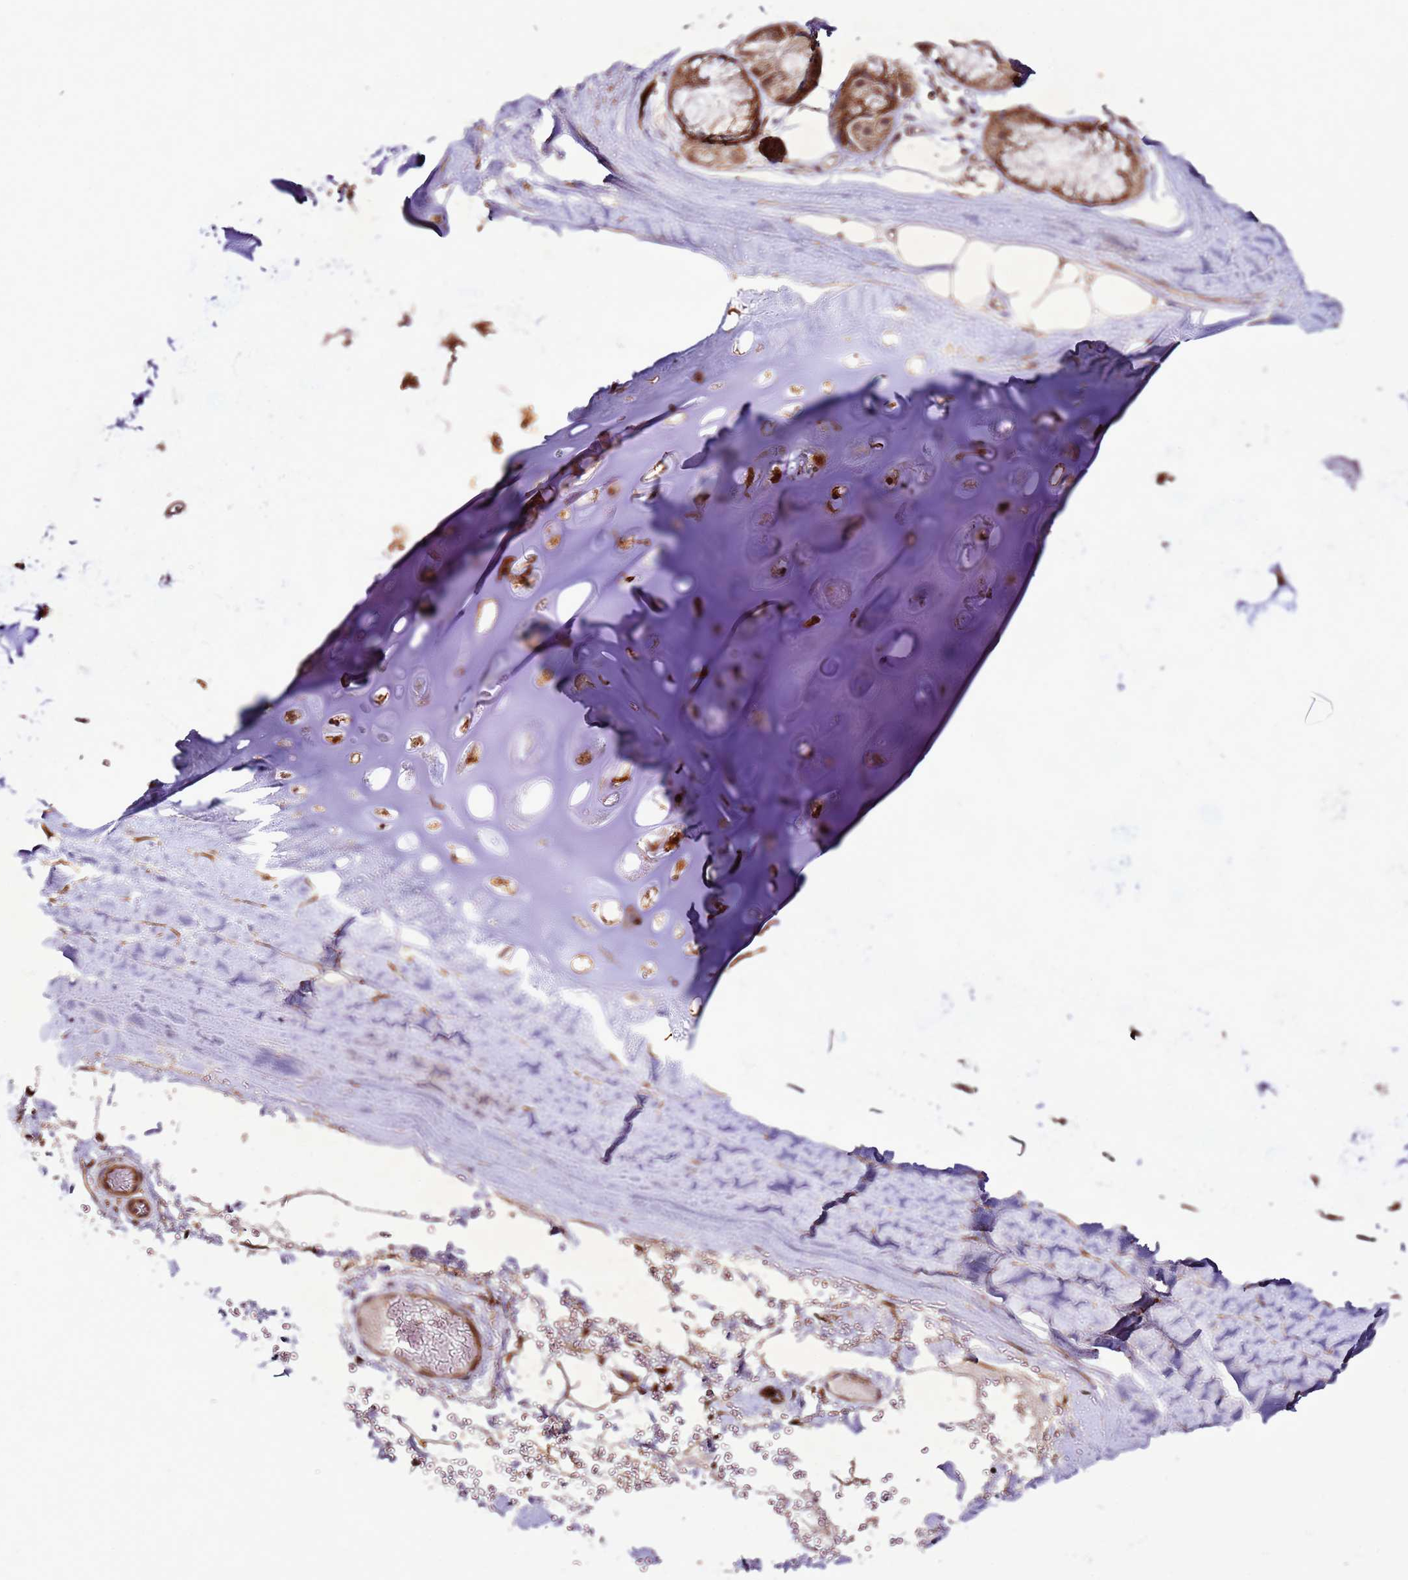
{"staining": {"intensity": "moderate", "quantity": ">75%", "location": "nuclear"}, "tissue": "adipose tissue", "cell_type": "Adipocytes", "image_type": "normal", "snomed": [{"axis": "morphology", "description": "Normal tissue, NOS"}, {"axis": "morphology", "description": "Squamous cell carcinoma, NOS"}, {"axis": "topography", "description": "Lymph node"}, {"axis": "topography", "description": "Bronchus"}, {"axis": "topography", "description": "Lung"}], "caption": "IHC staining of benign adipose tissue, which shows medium levels of moderate nuclear positivity in approximately >75% of adipocytes indicating moderate nuclear protein expression. The staining was performed using DAB (brown) for protein detection and nuclei were counterstained in hematoxylin (blue).", "gene": "PTMA", "patient": {"sex": "male", "age": 66}}